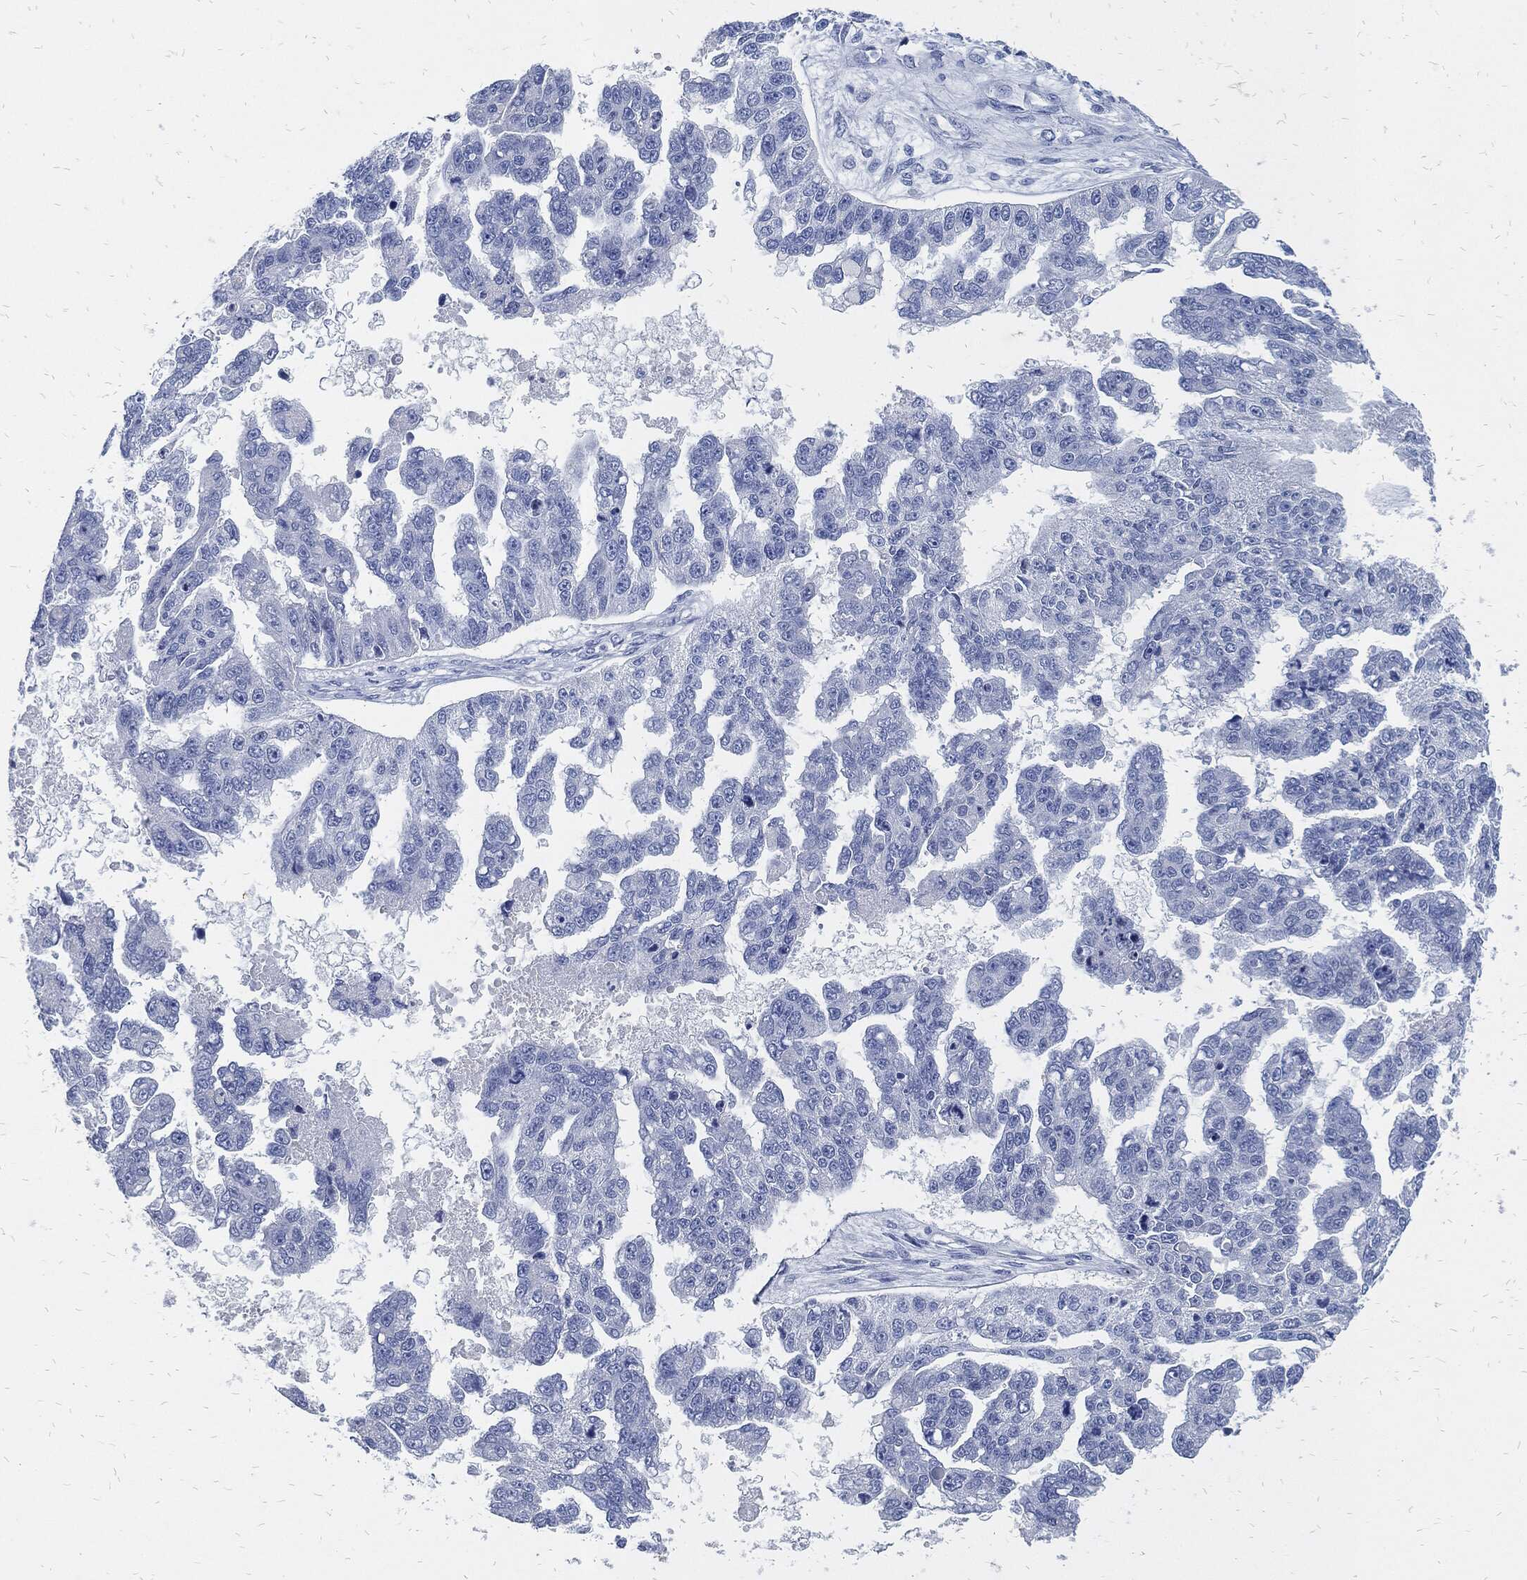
{"staining": {"intensity": "negative", "quantity": "none", "location": "none"}, "tissue": "ovarian cancer", "cell_type": "Tumor cells", "image_type": "cancer", "snomed": [{"axis": "morphology", "description": "Cystadenocarcinoma, serous, NOS"}, {"axis": "topography", "description": "Ovary"}], "caption": "A high-resolution micrograph shows immunohistochemistry staining of serous cystadenocarcinoma (ovarian), which demonstrates no significant expression in tumor cells. The staining is performed using DAB brown chromogen with nuclei counter-stained in using hematoxylin.", "gene": "FABP4", "patient": {"sex": "female", "age": 58}}